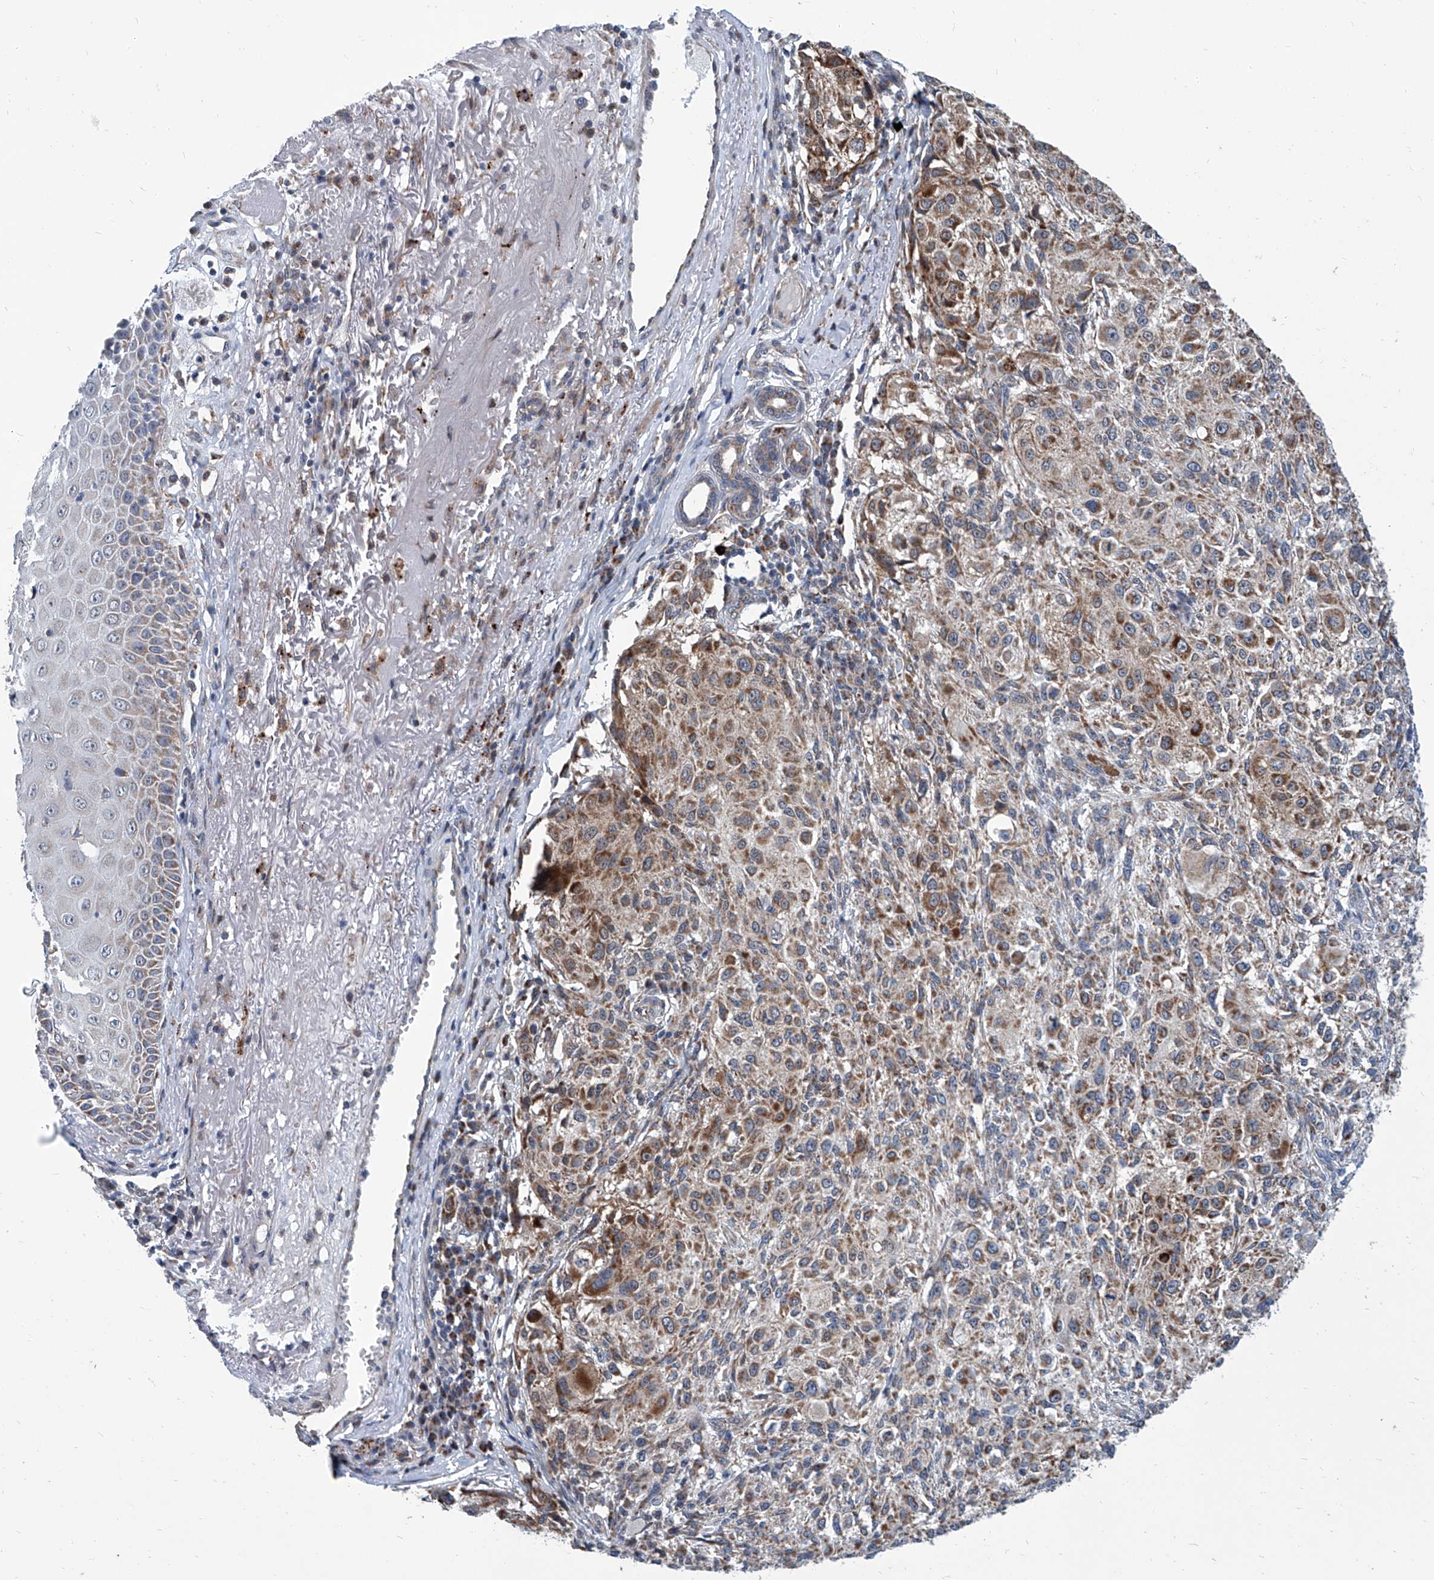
{"staining": {"intensity": "moderate", "quantity": ">75%", "location": "cytoplasmic/membranous"}, "tissue": "melanoma", "cell_type": "Tumor cells", "image_type": "cancer", "snomed": [{"axis": "morphology", "description": "Necrosis, NOS"}, {"axis": "morphology", "description": "Malignant melanoma, NOS"}, {"axis": "topography", "description": "Skin"}], "caption": "IHC image of malignant melanoma stained for a protein (brown), which demonstrates medium levels of moderate cytoplasmic/membranous positivity in approximately >75% of tumor cells.", "gene": "USP48", "patient": {"sex": "female", "age": 87}}